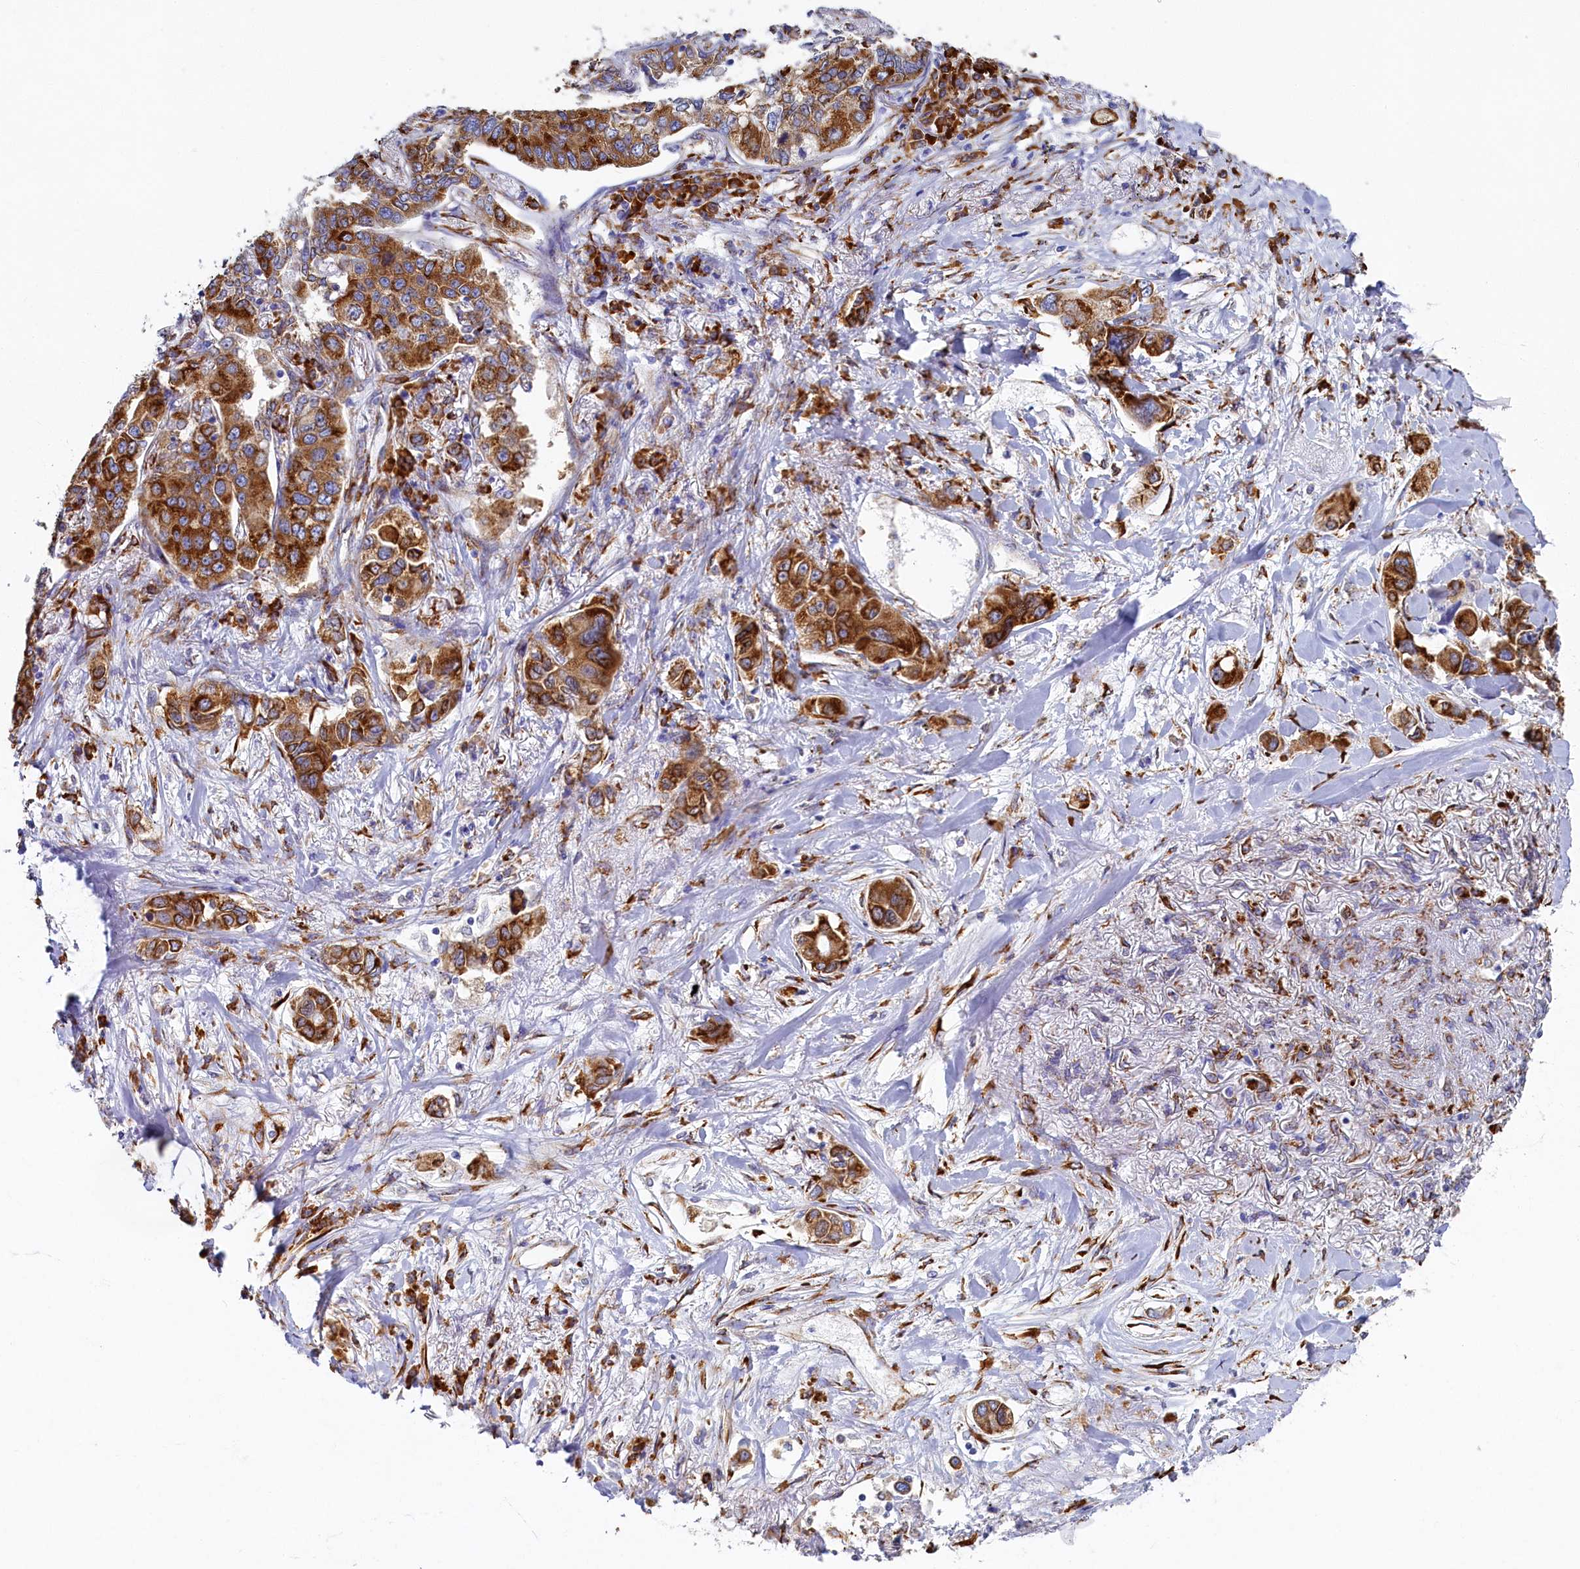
{"staining": {"intensity": "strong", "quantity": ">75%", "location": "cytoplasmic/membranous"}, "tissue": "lung cancer", "cell_type": "Tumor cells", "image_type": "cancer", "snomed": [{"axis": "morphology", "description": "Adenocarcinoma, NOS"}, {"axis": "topography", "description": "Lung"}], "caption": "This image shows lung cancer stained with immunohistochemistry to label a protein in brown. The cytoplasmic/membranous of tumor cells show strong positivity for the protein. Nuclei are counter-stained blue.", "gene": "TMEM18", "patient": {"sex": "male", "age": 49}}